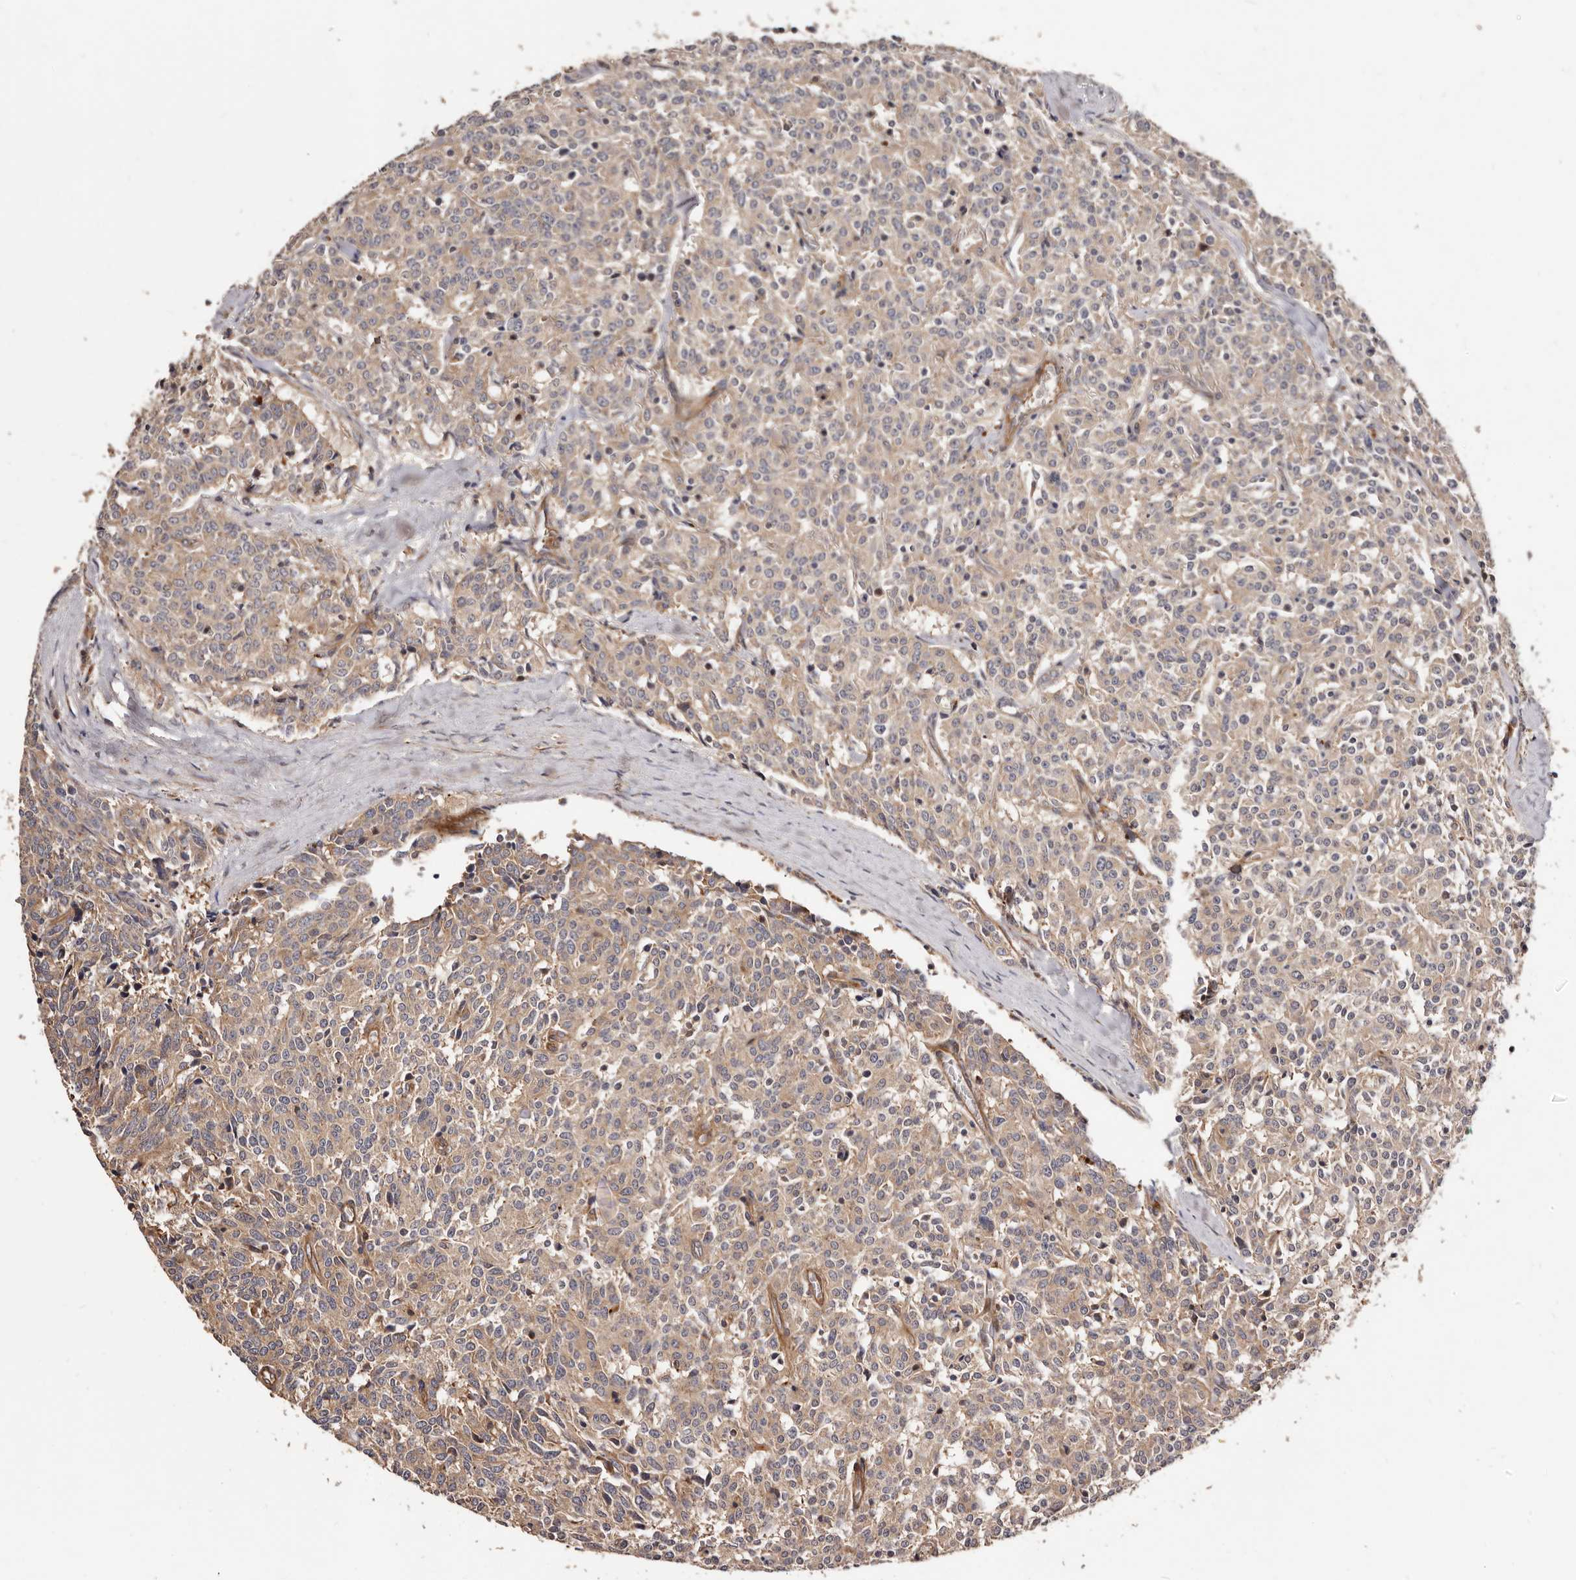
{"staining": {"intensity": "moderate", "quantity": ">75%", "location": "cytoplasmic/membranous"}, "tissue": "carcinoid", "cell_type": "Tumor cells", "image_type": "cancer", "snomed": [{"axis": "morphology", "description": "Carcinoid, malignant, NOS"}, {"axis": "topography", "description": "Lung"}], "caption": "A brown stain labels moderate cytoplasmic/membranous positivity of a protein in carcinoid tumor cells.", "gene": "GTPBP1", "patient": {"sex": "female", "age": 46}}